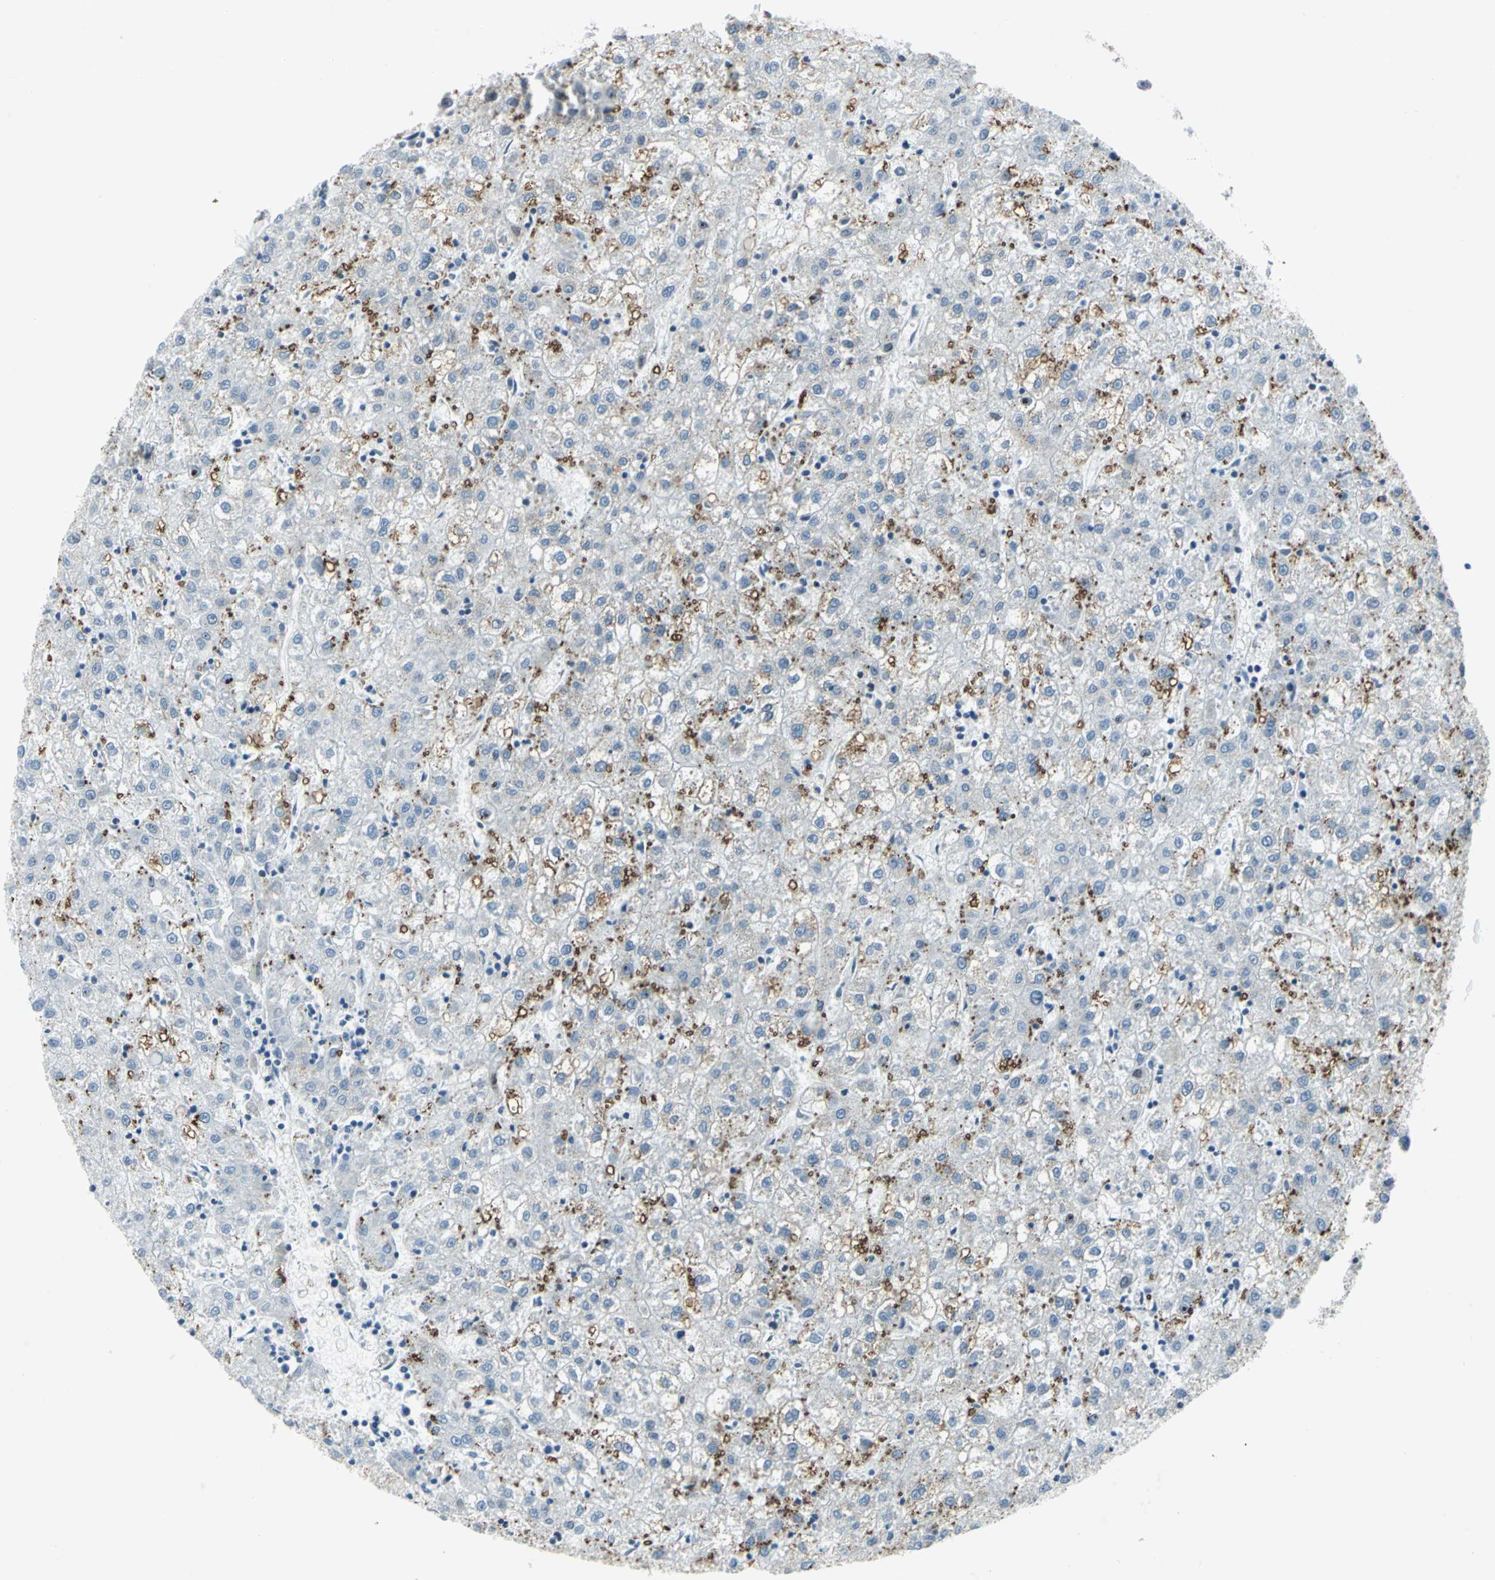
{"staining": {"intensity": "weak", "quantity": "<25%", "location": "cytoplasmic/membranous"}, "tissue": "liver cancer", "cell_type": "Tumor cells", "image_type": "cancer", "snomed": [{"axis": "morphology", "description": "Carcinoma, Hepatocellular, NOS"}, {"axis": "topography", "description": "Liver"}], "caption": "Immunohistochemistry micrograph of human liver cancer (hepatocellular carcinoma) stained for a protein (brown), which demonstrates no staining in tumor cells. (DAB immunohistochemistry (IHC) visualized using brightfield microscopy, high magnification).", "gene": "SNUPN", "patient": {"sex": "male", "age": 72}}